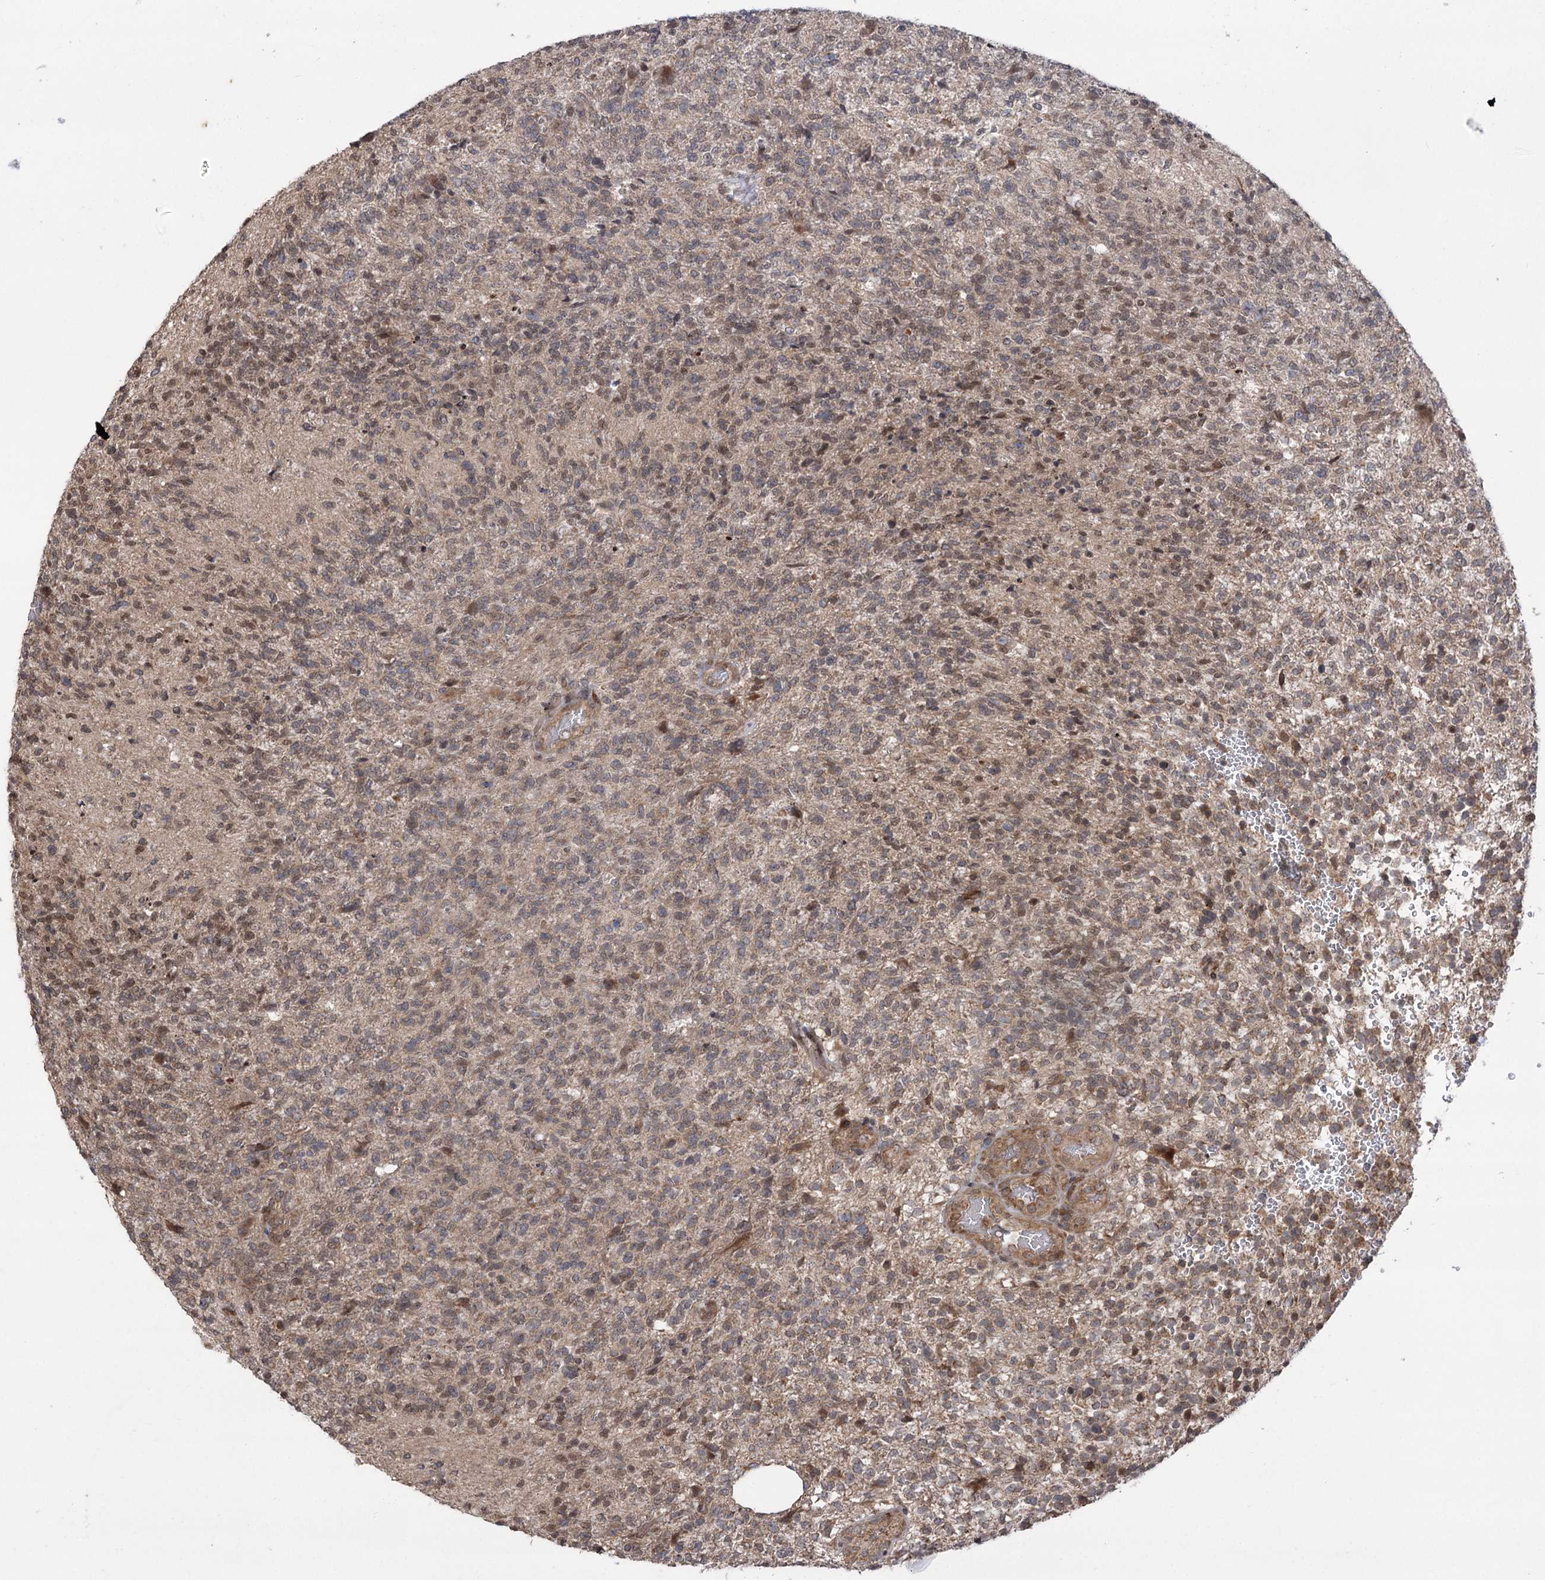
{"staining": {"intensity": "weak", "quantity": "25%-75%", "location": "nuclear"}, "tissue": "glioma", "cell_type": "Tumor cells", "image_type": "cancer", "snomed": [{"axis": "morphology", "description": "Glioma, malignant, High grade"}, {"axis": "topography", "description": "Brain"}], "caption": "Glioma was stained to show a protein in brown. There is low levels of weak nuclear positivity in approximately 25%-75% of tumor cells.", "gene": "TENM2", "patient": {"sex": "male", "age": 56}}